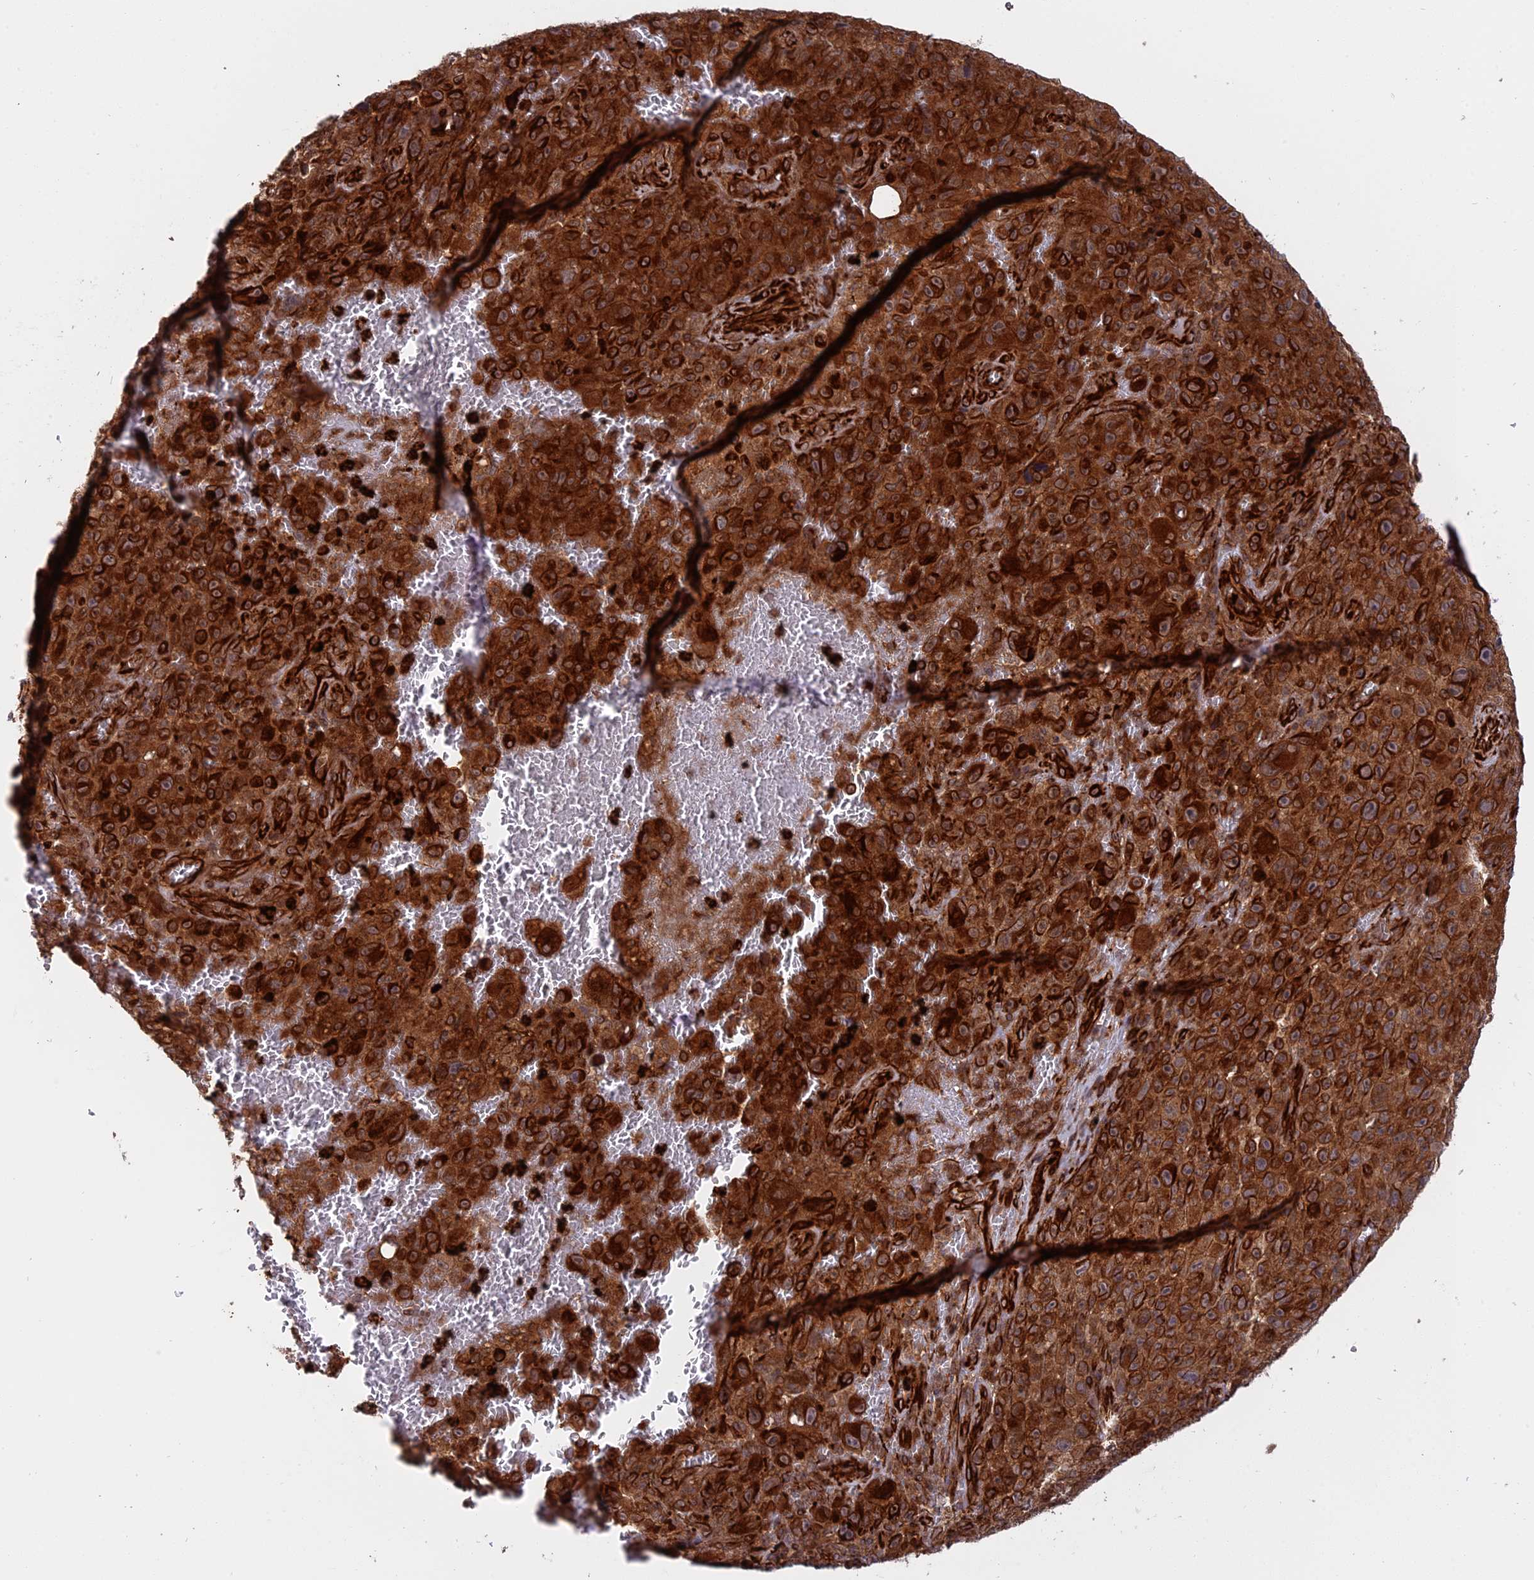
{"staining": {"intensity": "strong", "quantity": ">75%", "location": "cytoplasmic/membranous"}, "tissue": "melanoma", "cell_type": "Tumor cells", "image_type": "cancer", "snomed": [{"axis": "morphology", "description": "Malignant melanoma, NOS"}, {"axis": "topography", "description": "Skin"}], "caption": "An immunohistochemistry image of neoplastic tissue is shown. Protein staining in brown highlights strong cytoplasmic/membranous positivity in malignant melanoma within tumor cells.", "gene": "PHLDB3", "patient": {"sex": "female", "age": 82}}